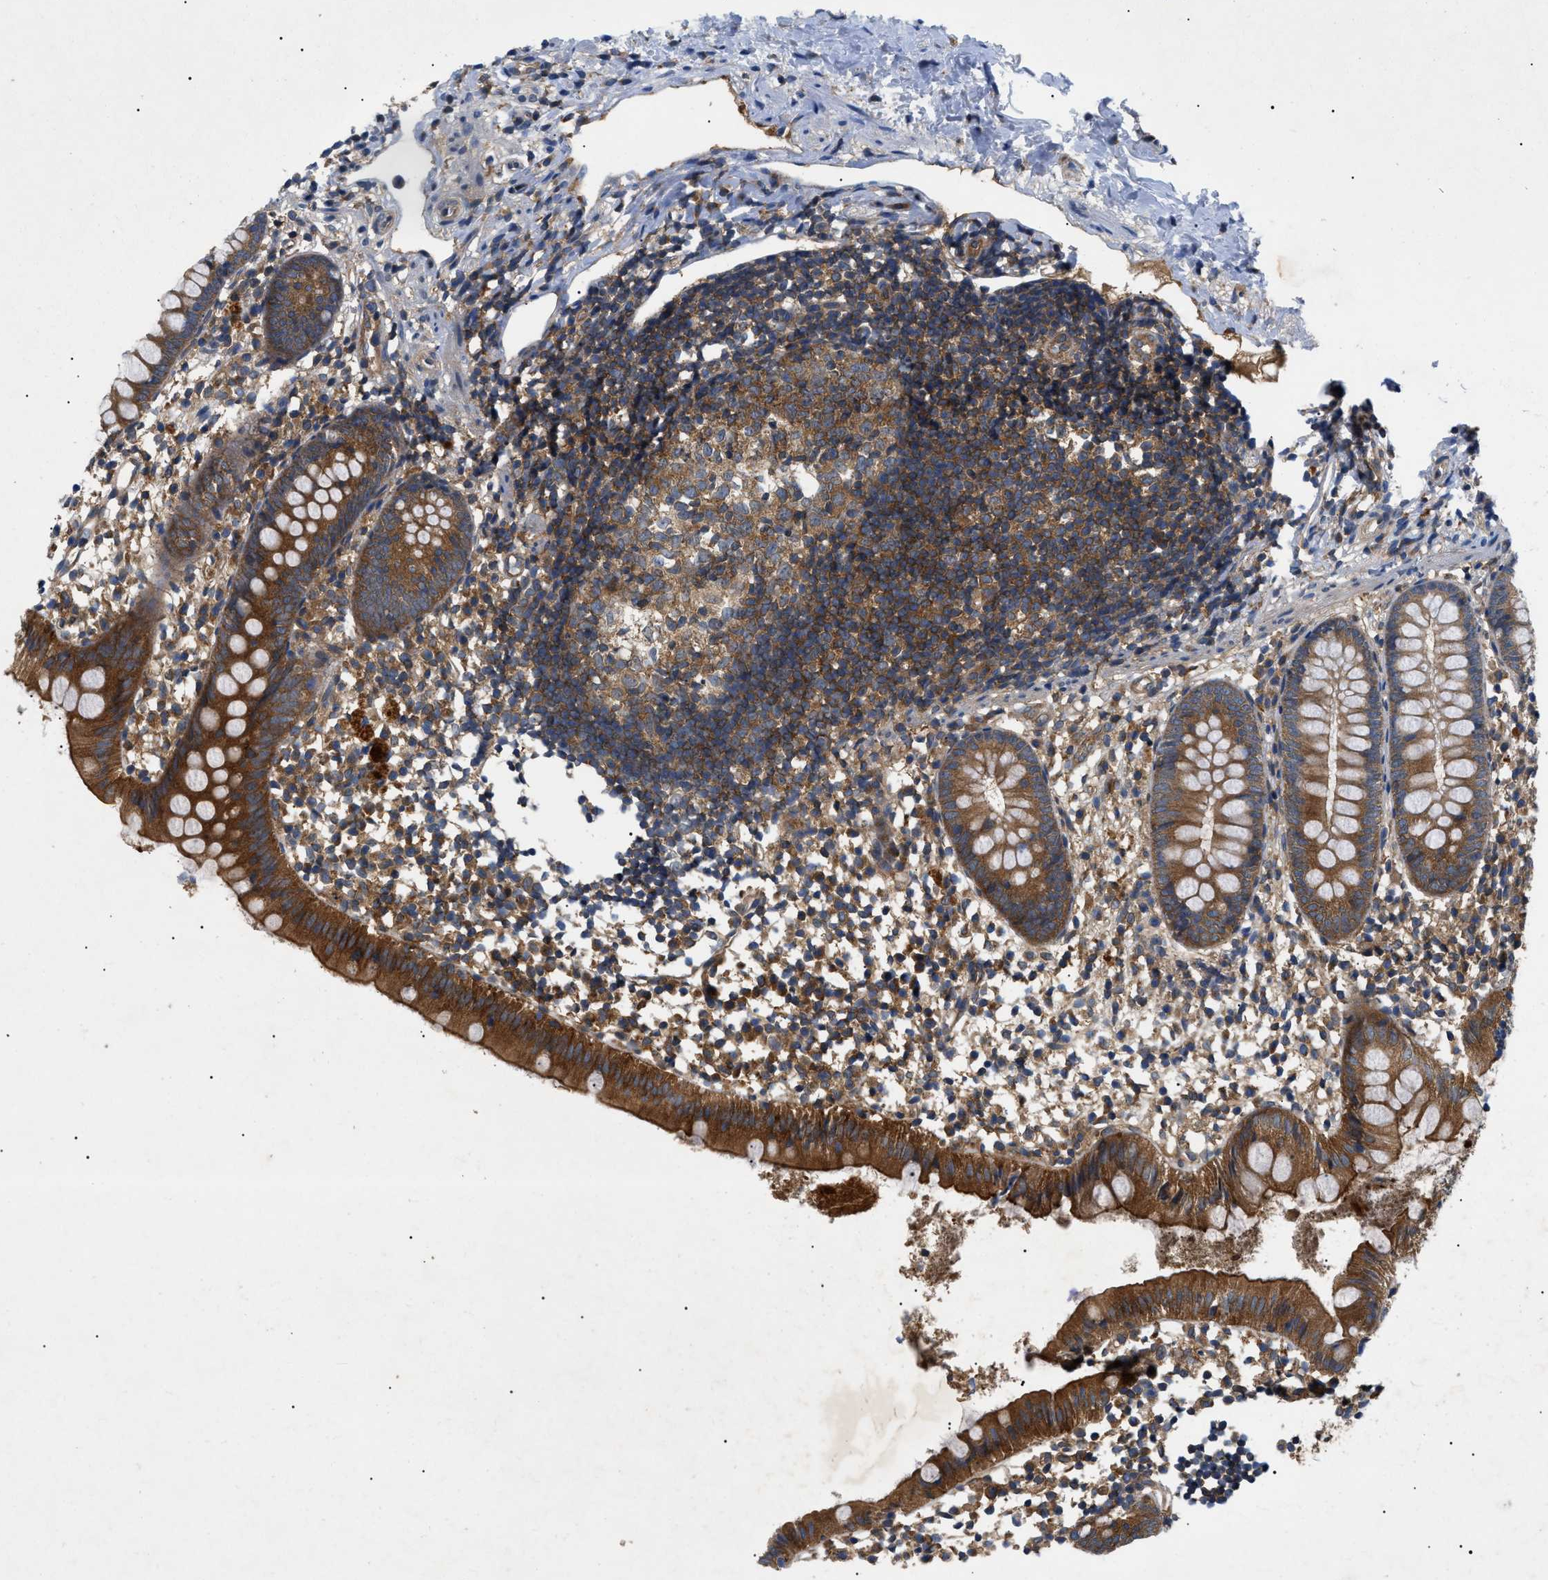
{"staining": {"intensity": "strong", "quantity": ">75%", "location": "cytoplasmic/membranous"}, "tissue": "appendix", "cell_type": "Glandular cells", "image_type": "normal", "snomed": [{"axis": "morphology", "description": "Normal tissue, NOS"}, {"axis": "topography", "description": "Appendix"}], "caption": "Appendix stained with DAB immunohistochemistry shows high levels of strong cytoplasmic/membranous expression in about >75% of glandular cells. (IHC, brightfield microscopy, high magnification).", "gene": "RIPK1", "patient": {"sex": "female", "age": 20}}